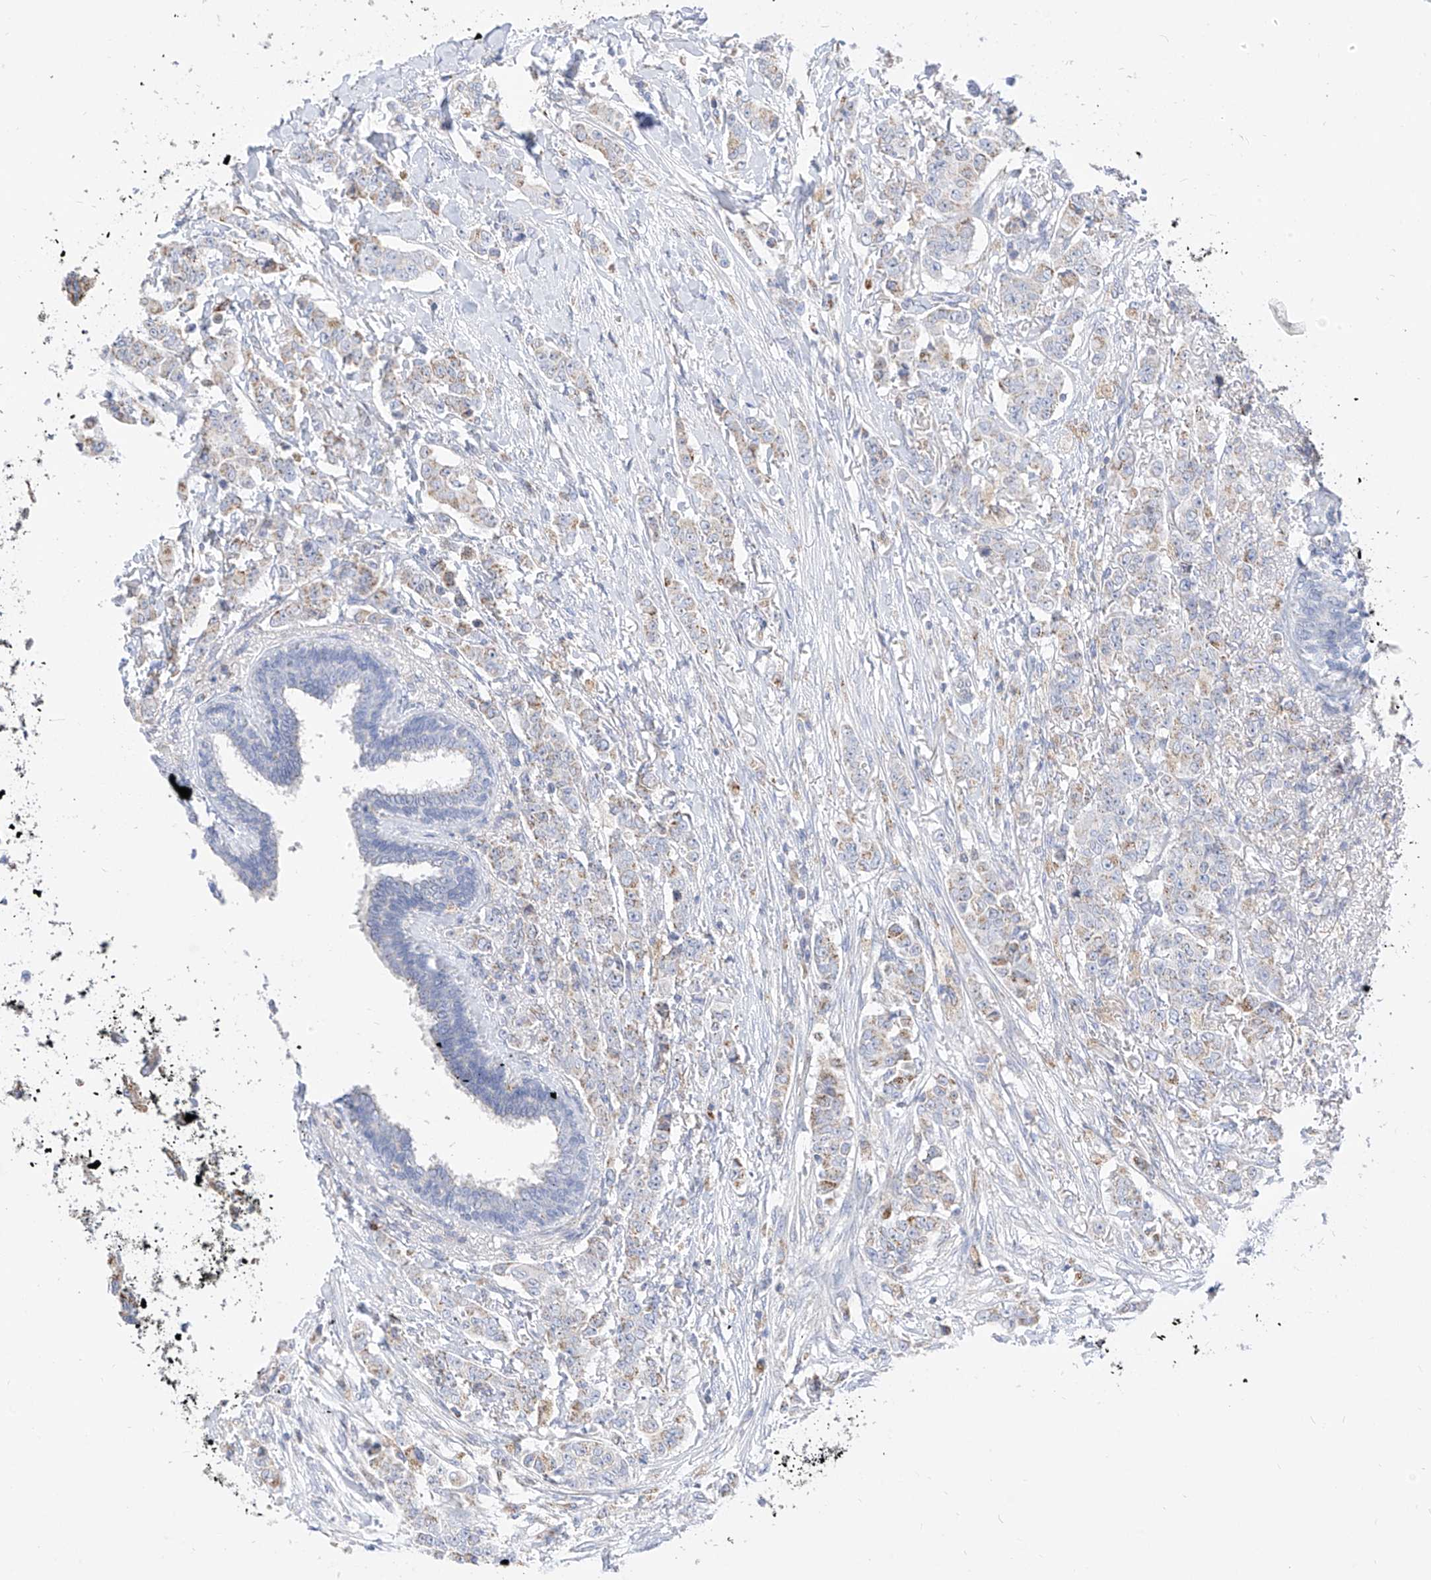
{"staining": {"intensity": "weak", "quantity": "25%-75%", "location": "cytoplasmic/membranous"}, "tissue": "breast cancer", "cell_type": "Tumor cells", "image_type": "cancer", "snomed": [{"axis": "morphology", "description": "Duct carcinoma"}, {"axis": "topography", "description": "Breast"}], "caption": "A brown stain shows weak cytoplasmic/membranous expression of a protein in human breast cancer (infiltrating ductal carcinoma) tumor cells. The staining was performed using DAB (3,3'-diaminobenzidine) to visualize the protein expression in brown, while the nuclei were stained in blue with hematoxylin (Magnification: 20x).", "gene": "RASA2", "patient": {"sex": "female", "age": 40}}